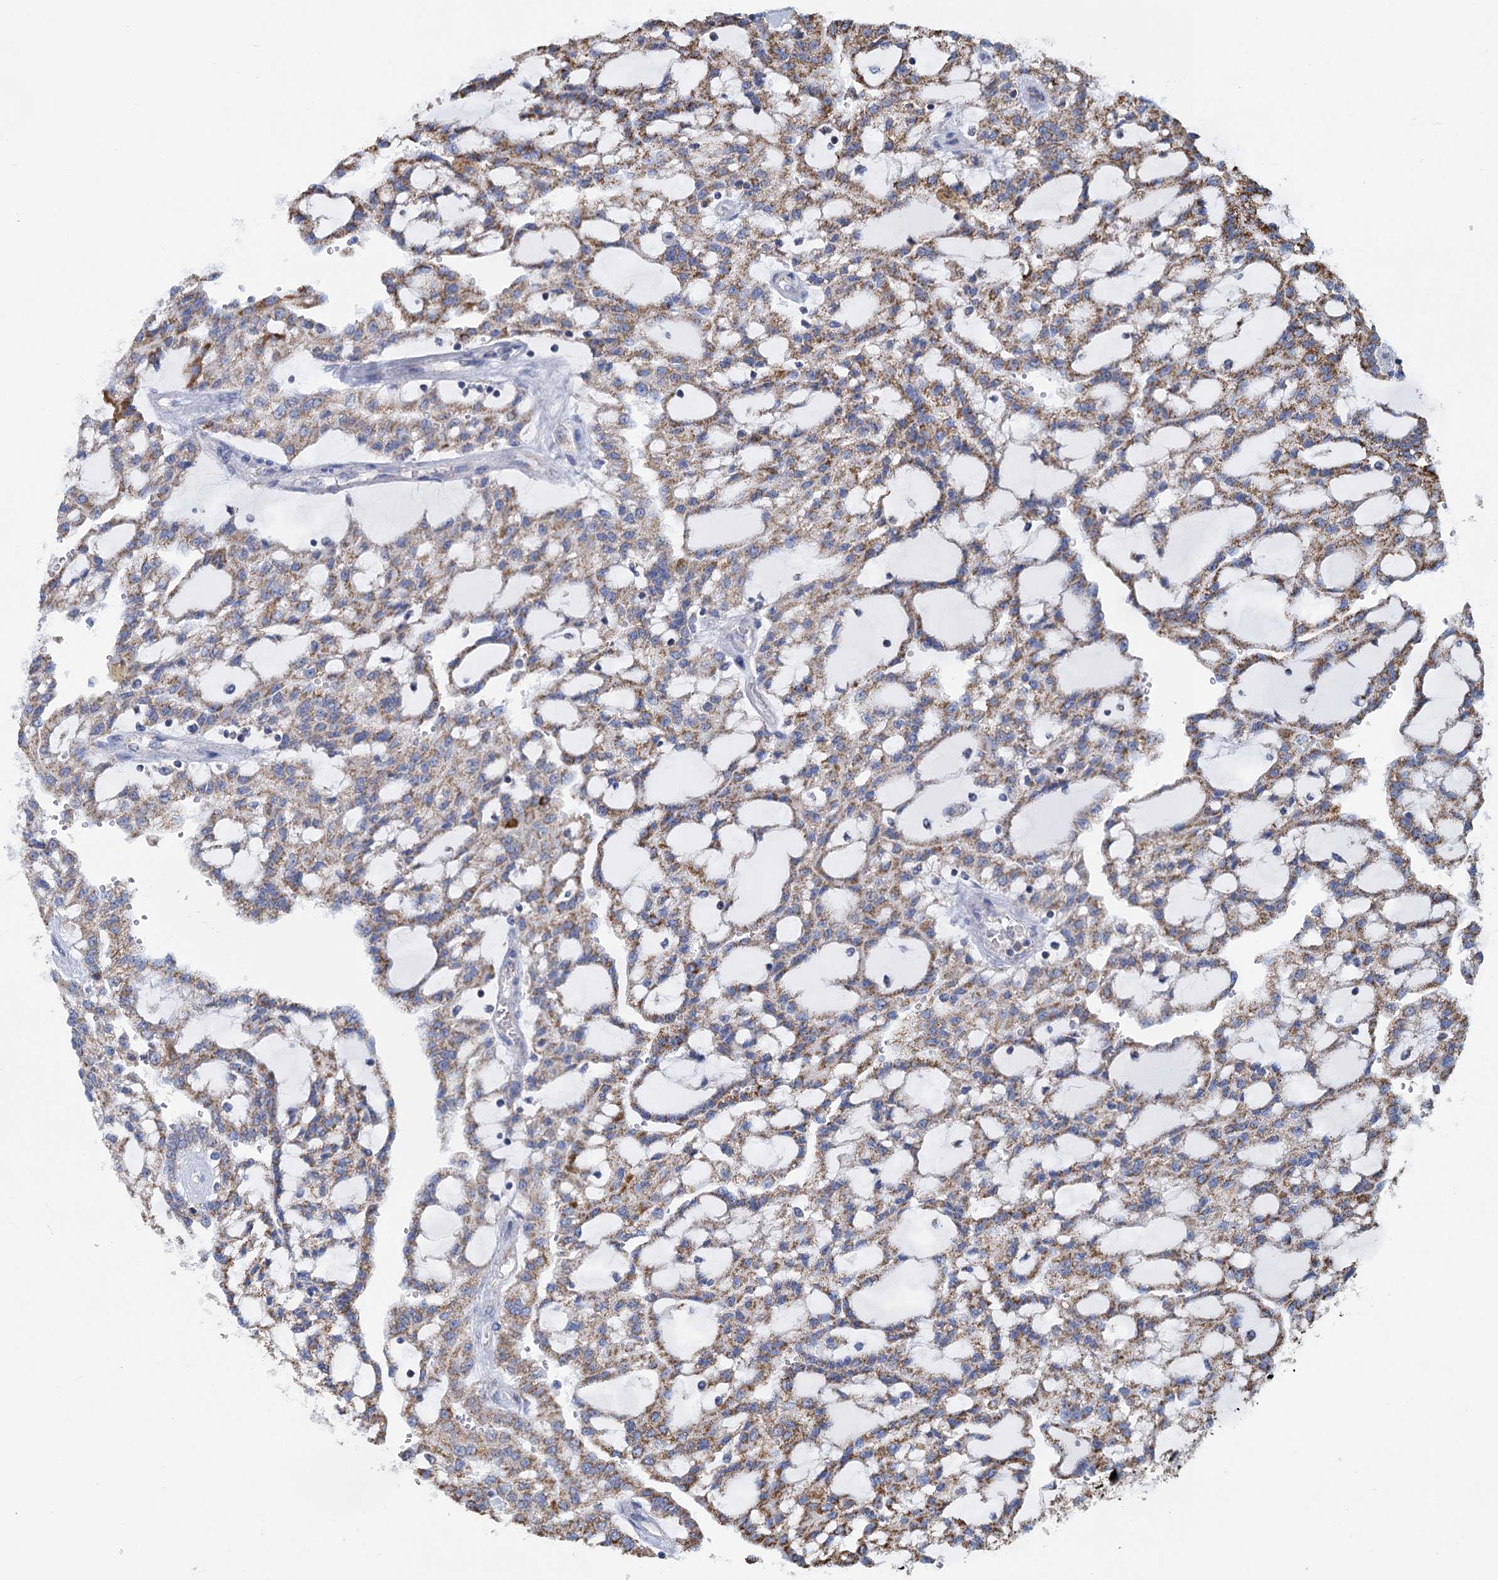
{"staining": {"intensity": "moderate", "quantity": ">75%", "location": "cytoplasmic/membranous"}, "tissue": "renal cancer", "cell_type": "Tumor cells", "image_type": "cancer", "snomed": [{"axis": "morphology", "description": "Adenocarcinoma, NOS"}, {"axis": "topography", "description": "Kidney"}], "caption": "Moderate cytoplasmic/membranous positivity is present in approximately >75% of tumor cells in renal adenocarcinoma.", "gene": "CCP110", "patient": {"sex": "male", "age": 63}}